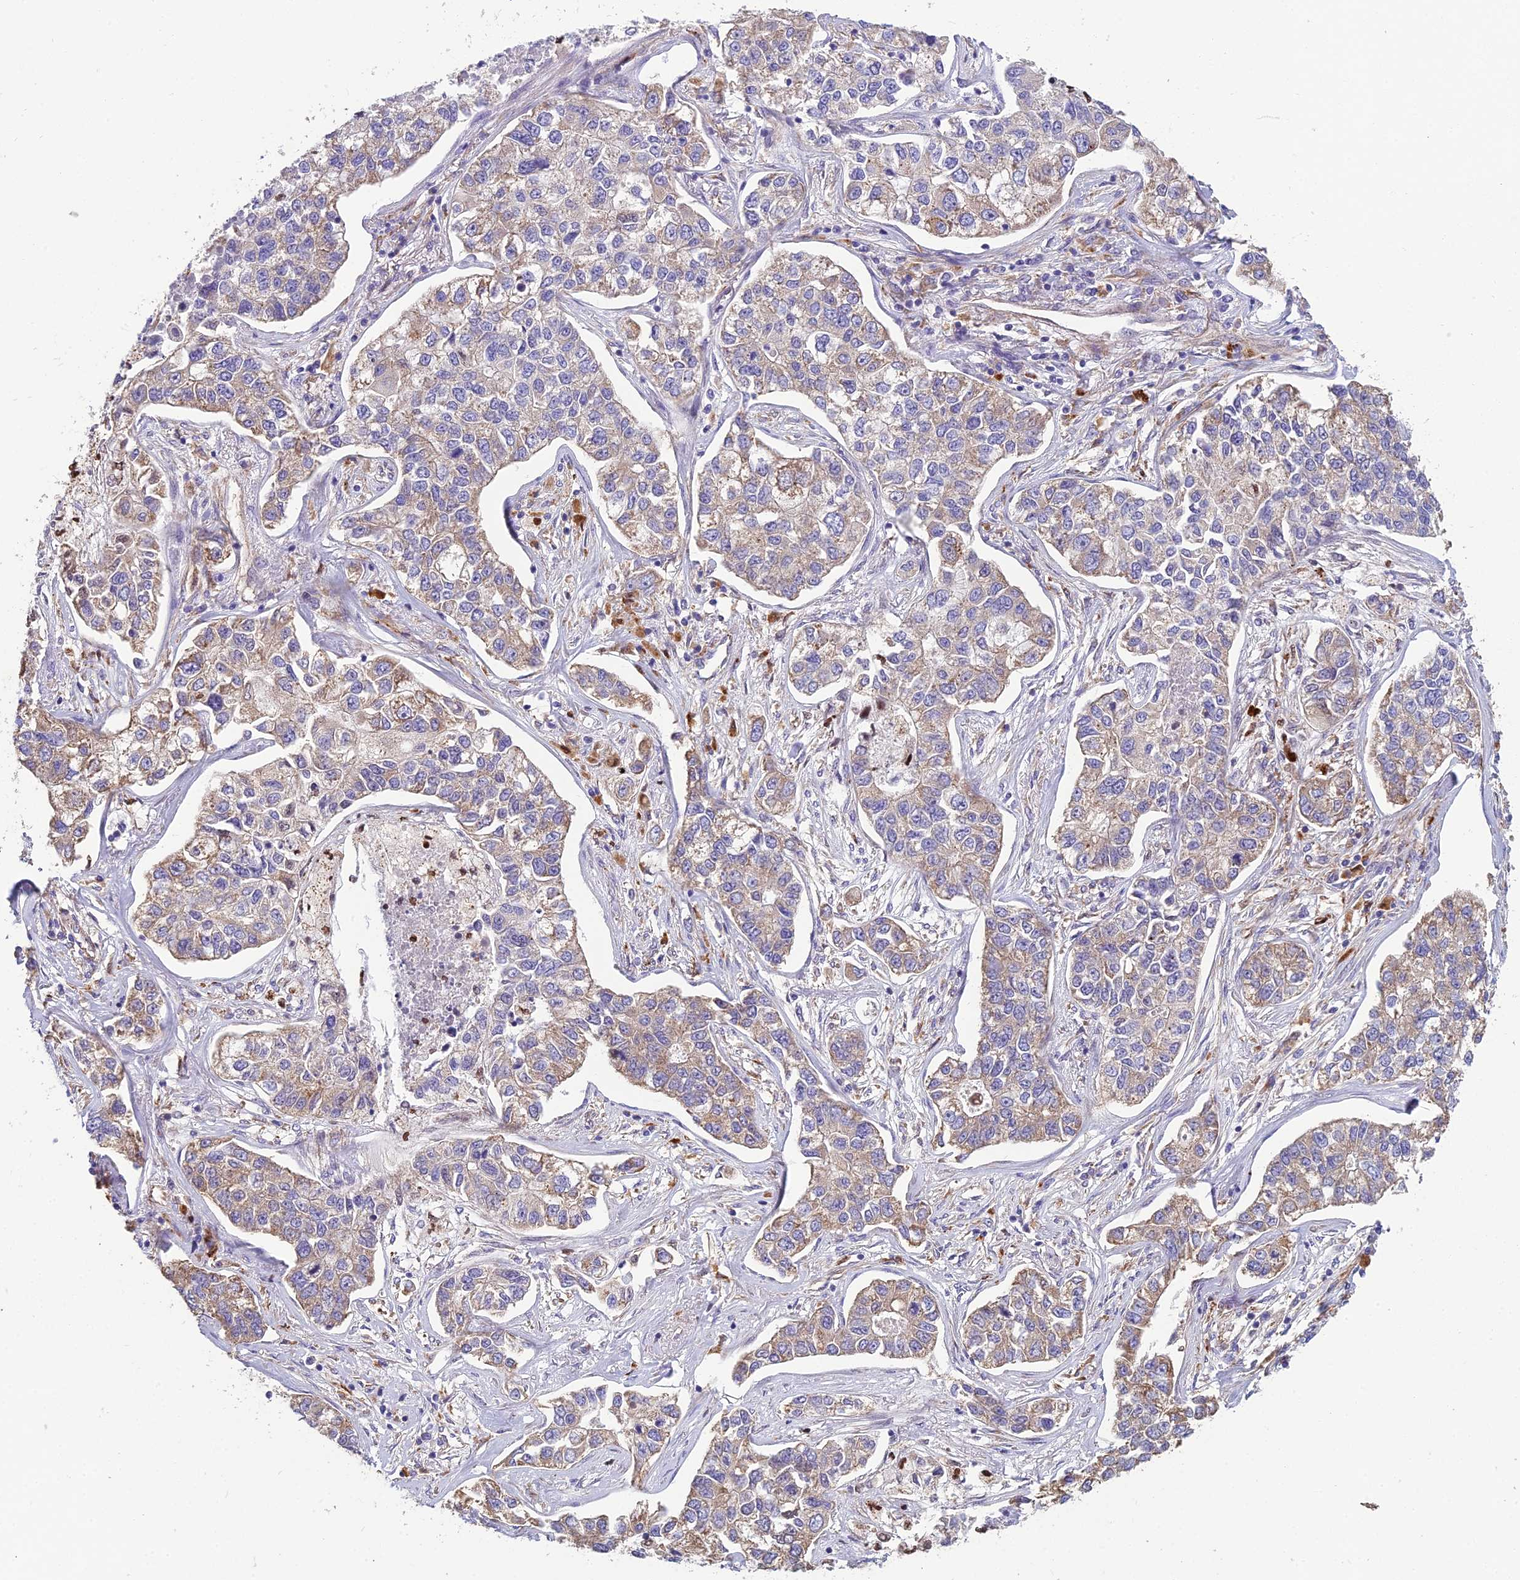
{"staining": {"intensity": "weak", "quantity": "25%-75%", "location": "cytoplasmic/membranous"}, "tissue": "lung cancer", "cell_type": "Tumor cells", "image_type": "cancer", "snomed": [{"axis": "morphology", "description": "Adenocarcinoma, NOS"}, {"axis": "topography", "description": "Lung"}], "caption": "Human lung adenocarcinoma stained with a protein marker demonstrates weak staining in tumor cells.", "gene": "SPDL1", "patient": {"sex": "male", "age": 49}}